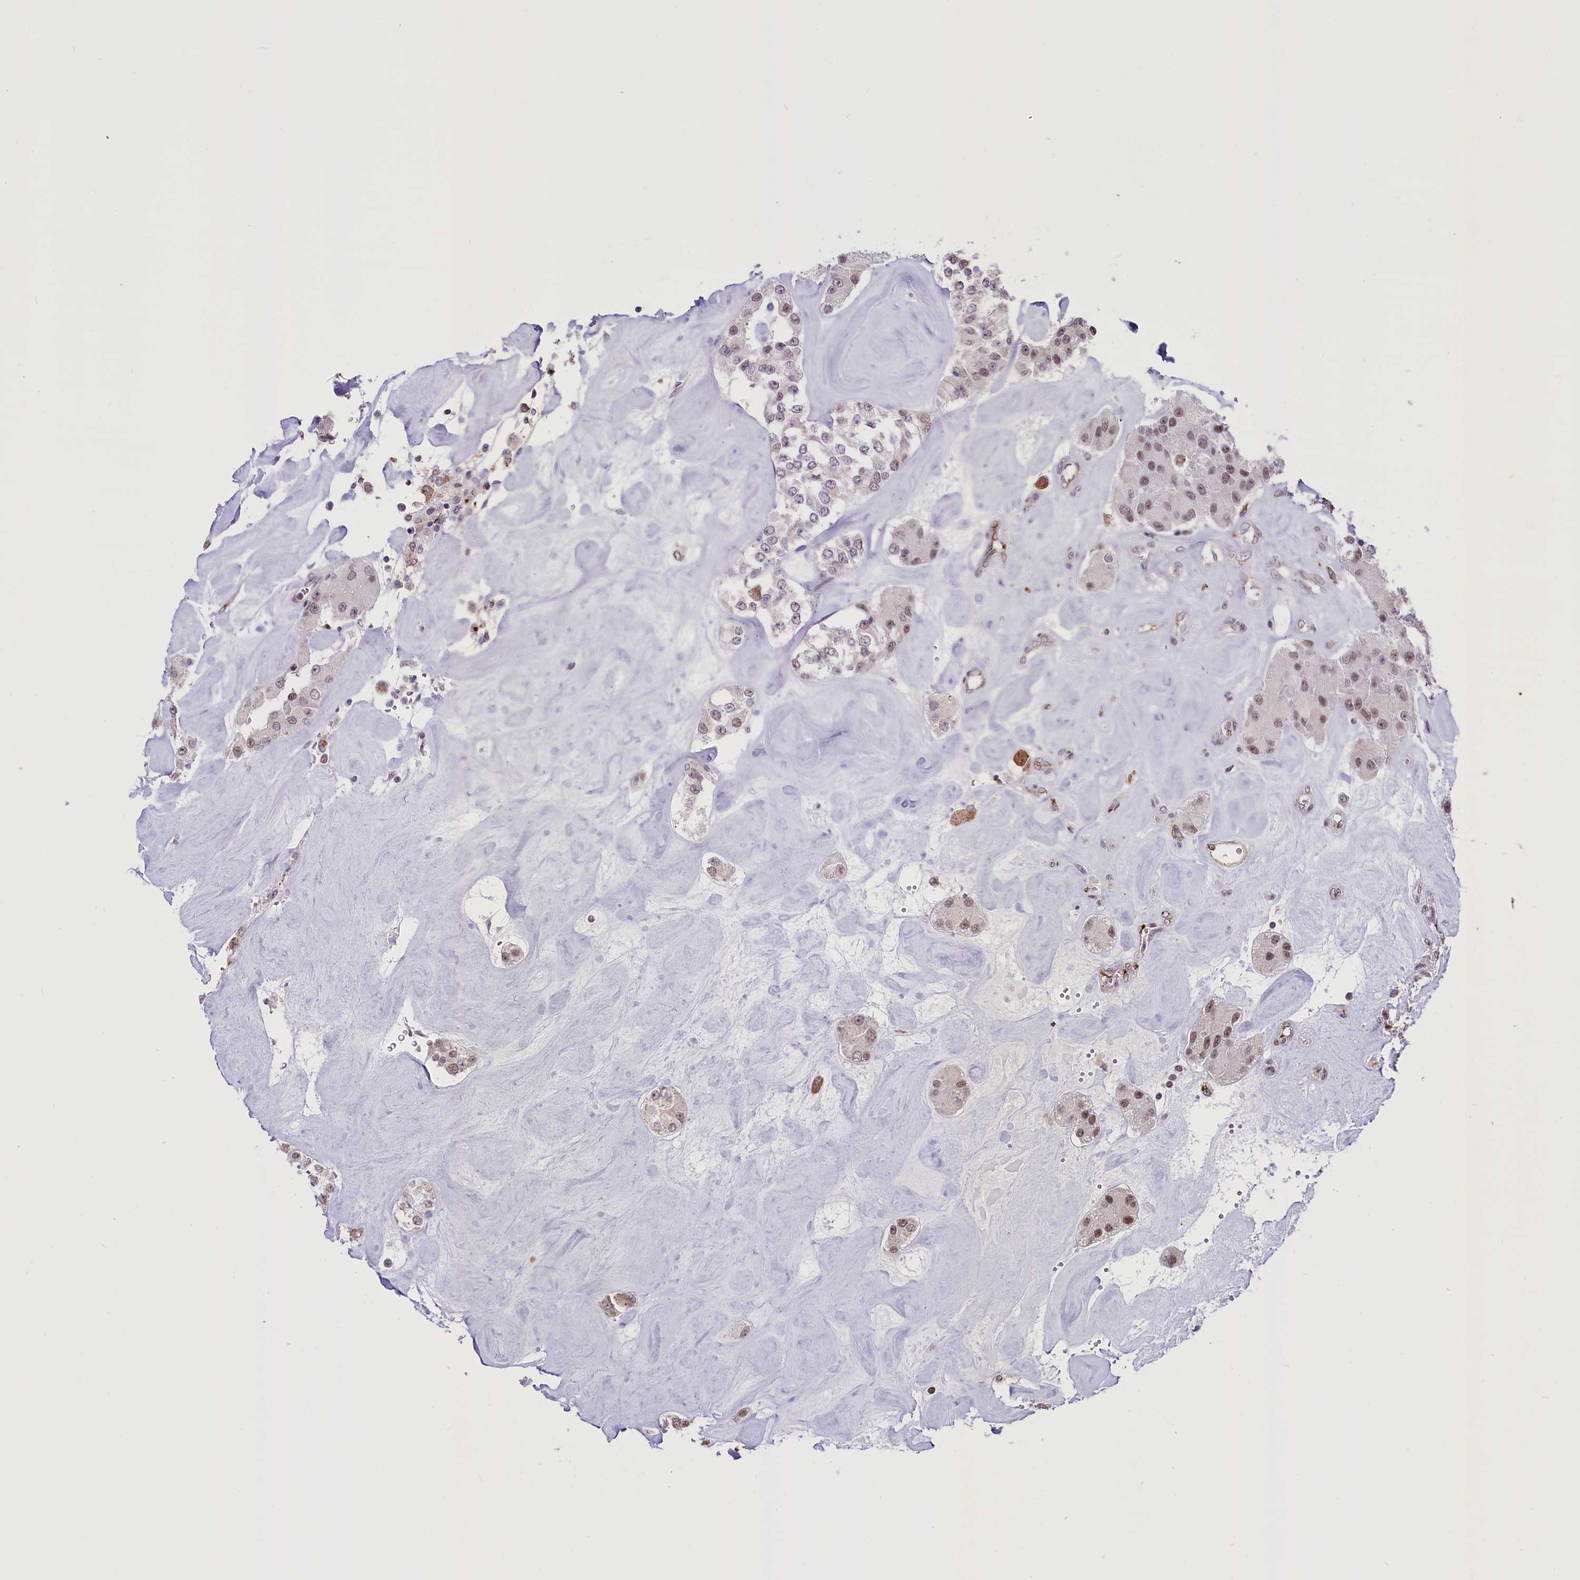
{"staining": {"intensity": "weak", "quantity": "25%-75%", "location": "nuclear"}, "tissue": "carcinoid", "cell_type": "Tumor cells", "image_type": "cancer", "snomed": [{"axis": "morphology", "description": "Carcinoid, malignant, NOS"}, {"axis": "topography", "description": "Pancreas"}], "caption": "Immunohistochemistry (IHC) (DAB (3,3'-diaminobenzidine)) staining of carcinoid (malignant) displays weak nuclear protein expression in approximately 25%-75% of tumor cells.", "gene": "MRPL54", "patient": {"sex": "male", "age": 41}}